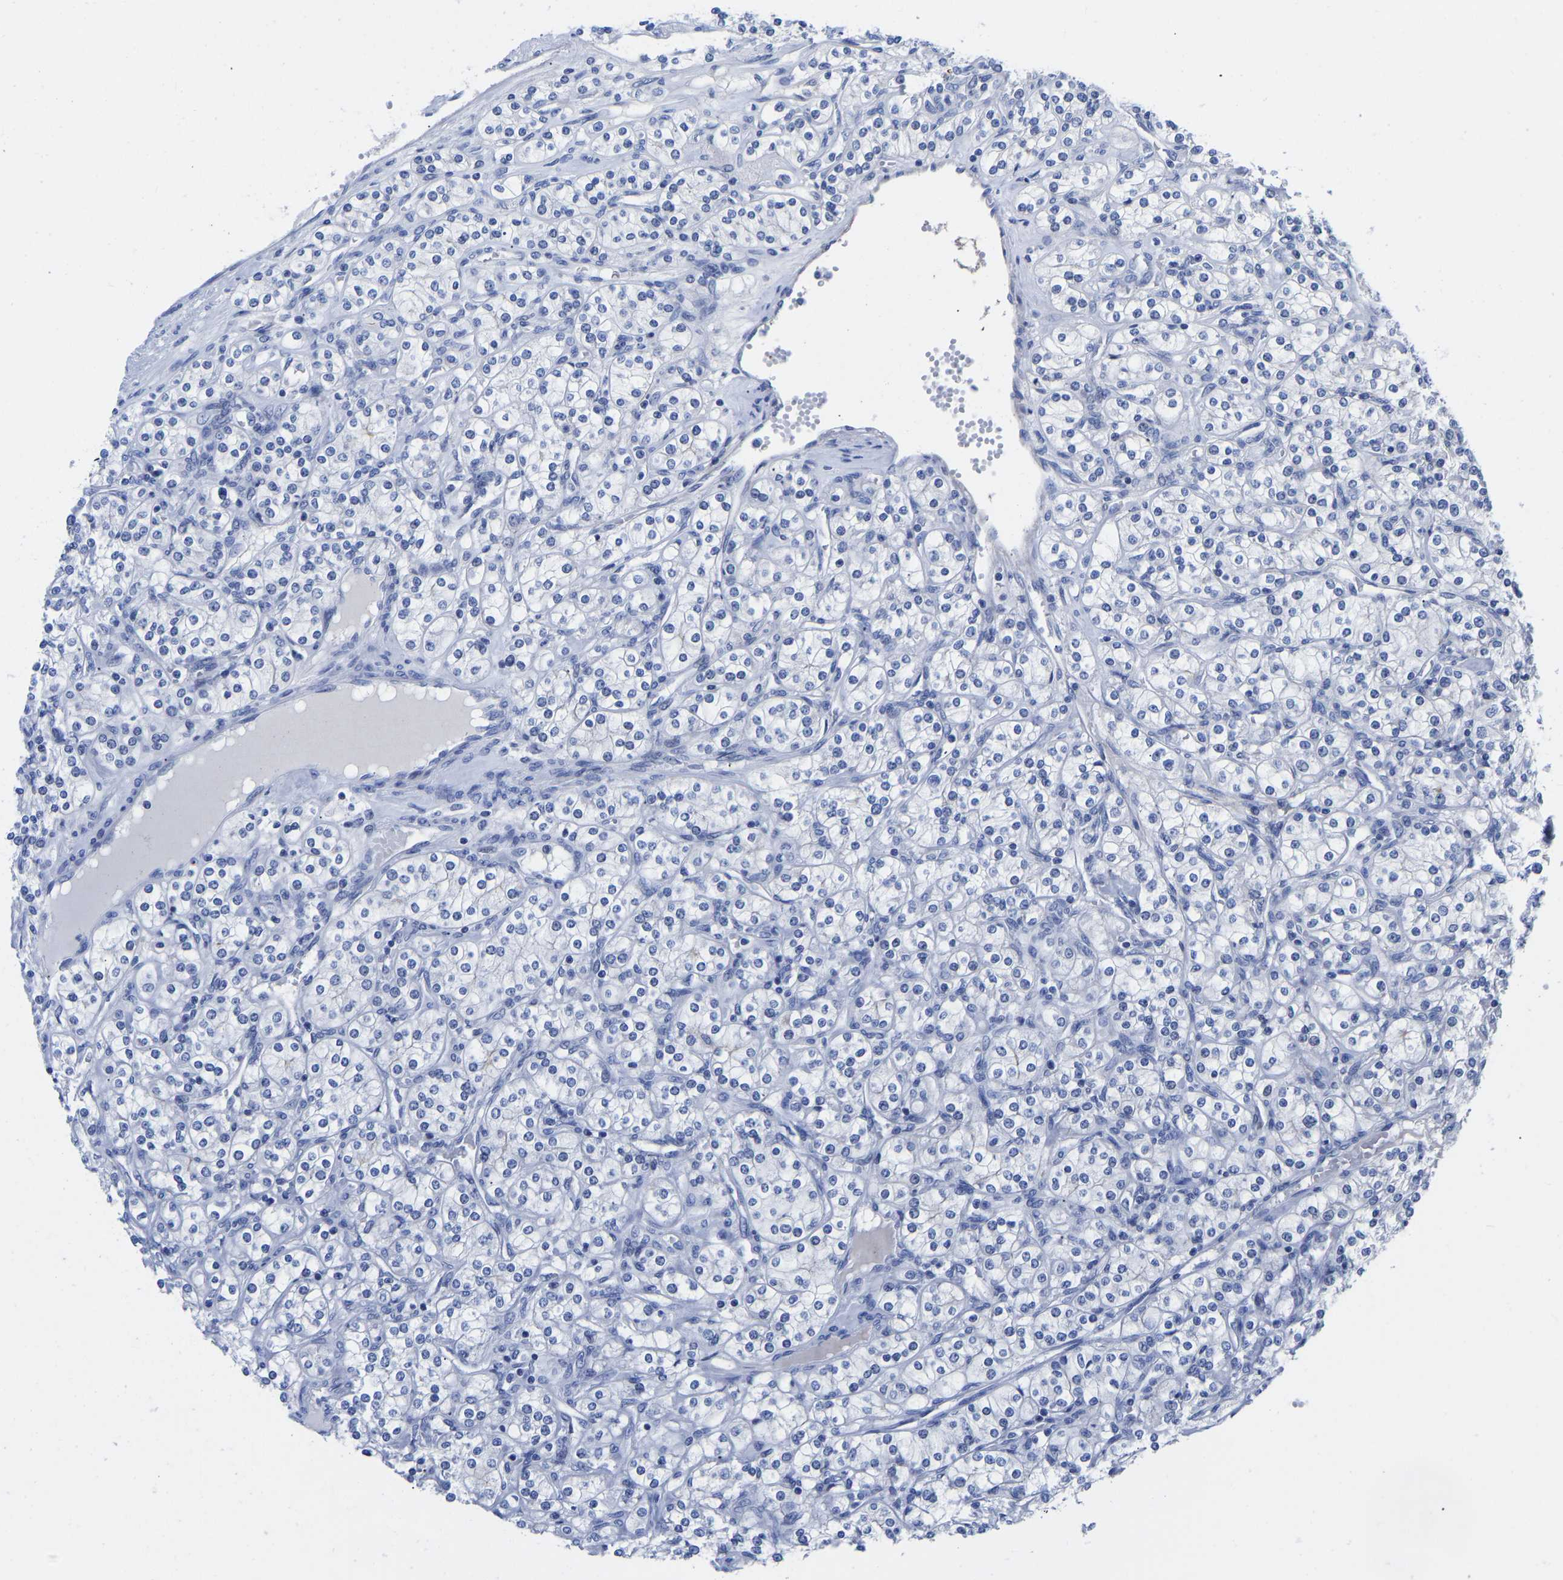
{"staining": {"intensity": "negative", "quantity": "none", "location": "none"}, "tissue": "renal cancer", "cell_type": "Tumor cells", "image_type": "cancer", "snomed": [{"axis": "morphology", "description": "Adenocarcinoma, NOS"}, {"axis": "topography", "description": "Kidney"}], "caption": "Tumor cells are negative for brown protein staining in renal cancer (adenocarcinoma).", "gene": "GPA33", "patient": {"sex": "male", "age": 77}}